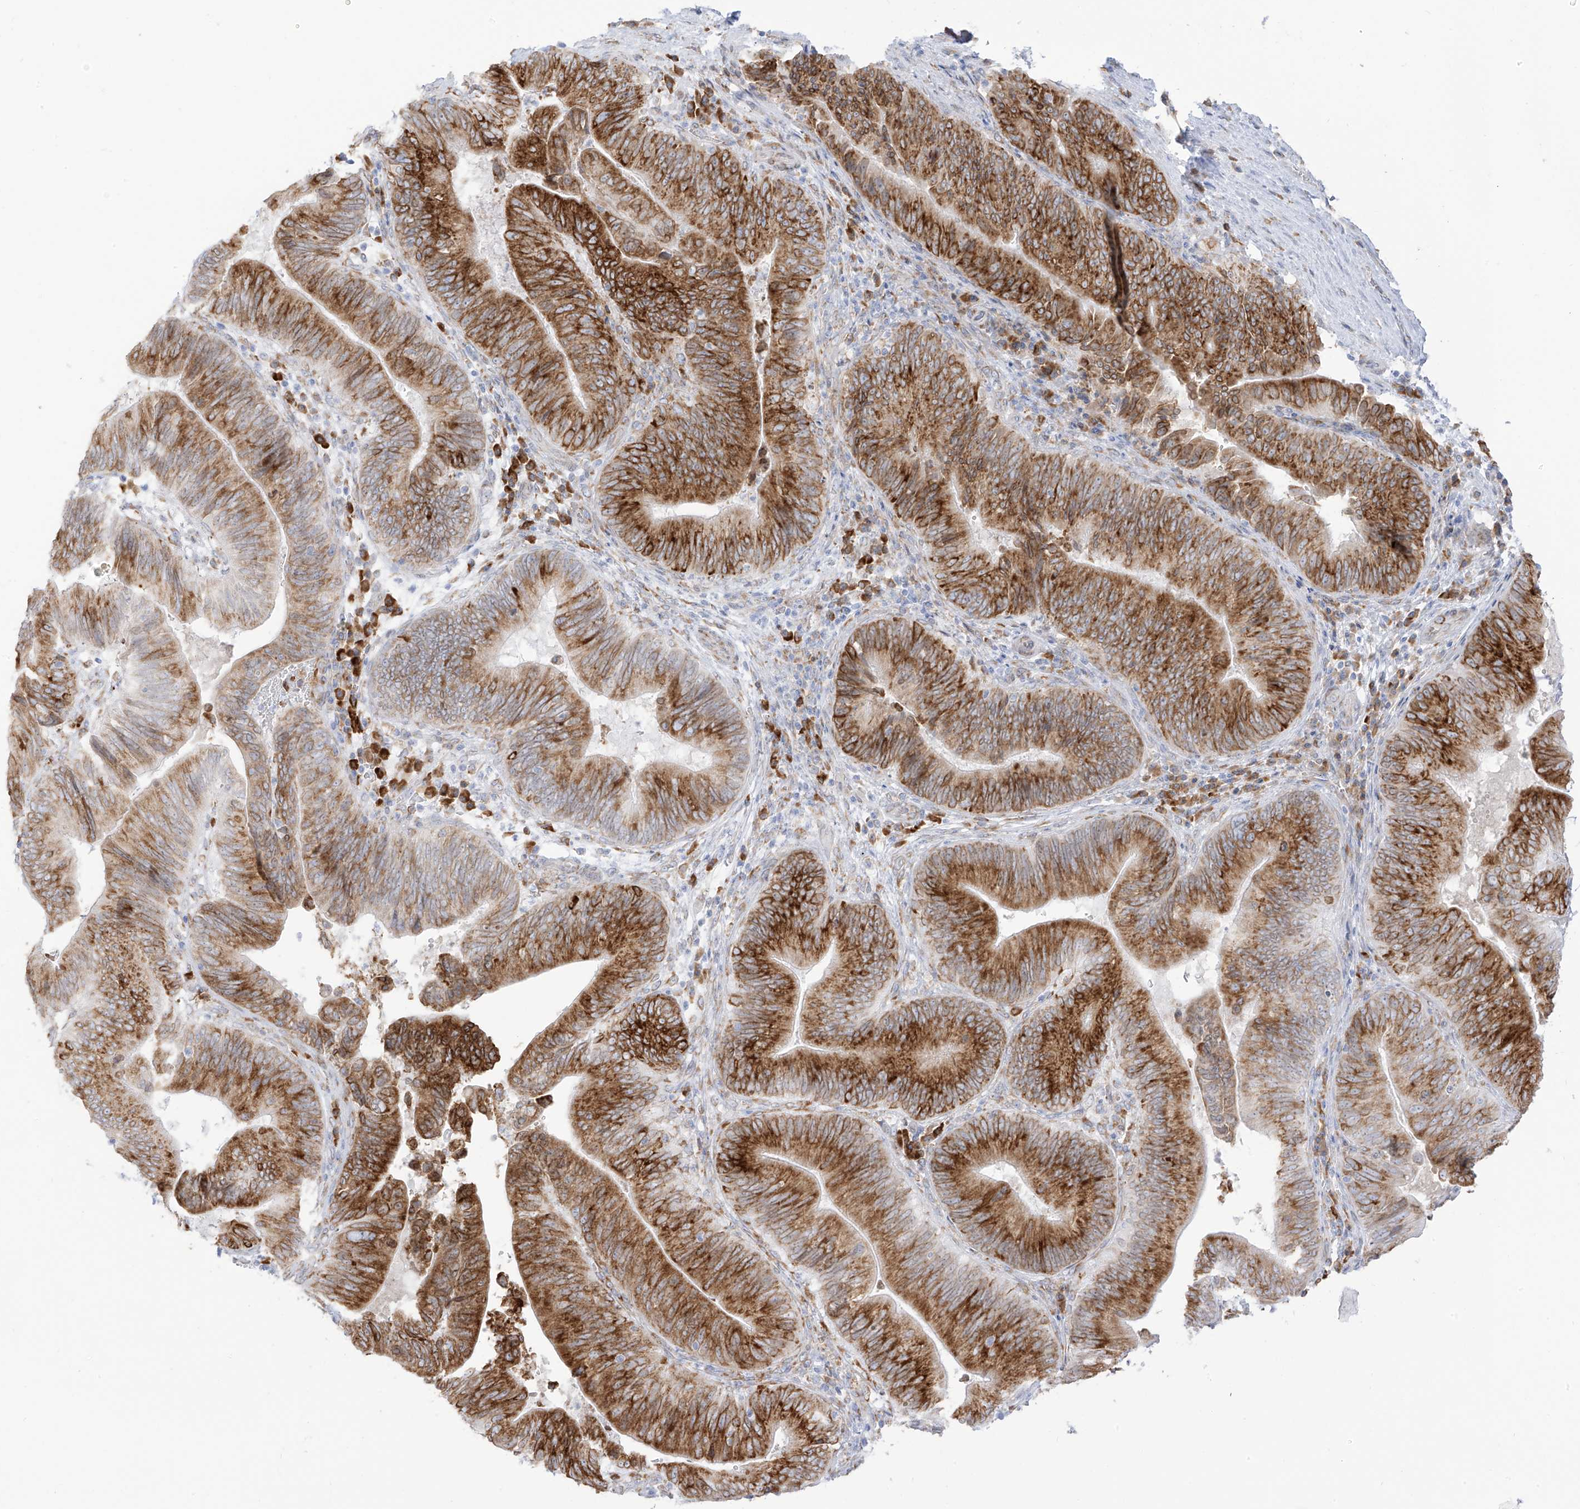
{"staining": {"intensity": "strong", "quantity": ">75%", "location": "cytoplasmic/membranous"}, "tissue": "pancreatic cancer", "cell_type": "Tumor cells", "image_type": "cancer", "snomed": [{"axis": "morphology", "description": "Adenocarcinoma, NOS"}, {"axis": "topography", "description": "Pancreas"}], "caption": "Immunohistochemistry (IHC) (DAB) staining of pancreatic adenocarcinoma reveals strong cytoplasmic/membranous protein staining in about >75% of tumor cells.", "gene": "LRRC59", "patient": {"sex": "male", "age": 63}}